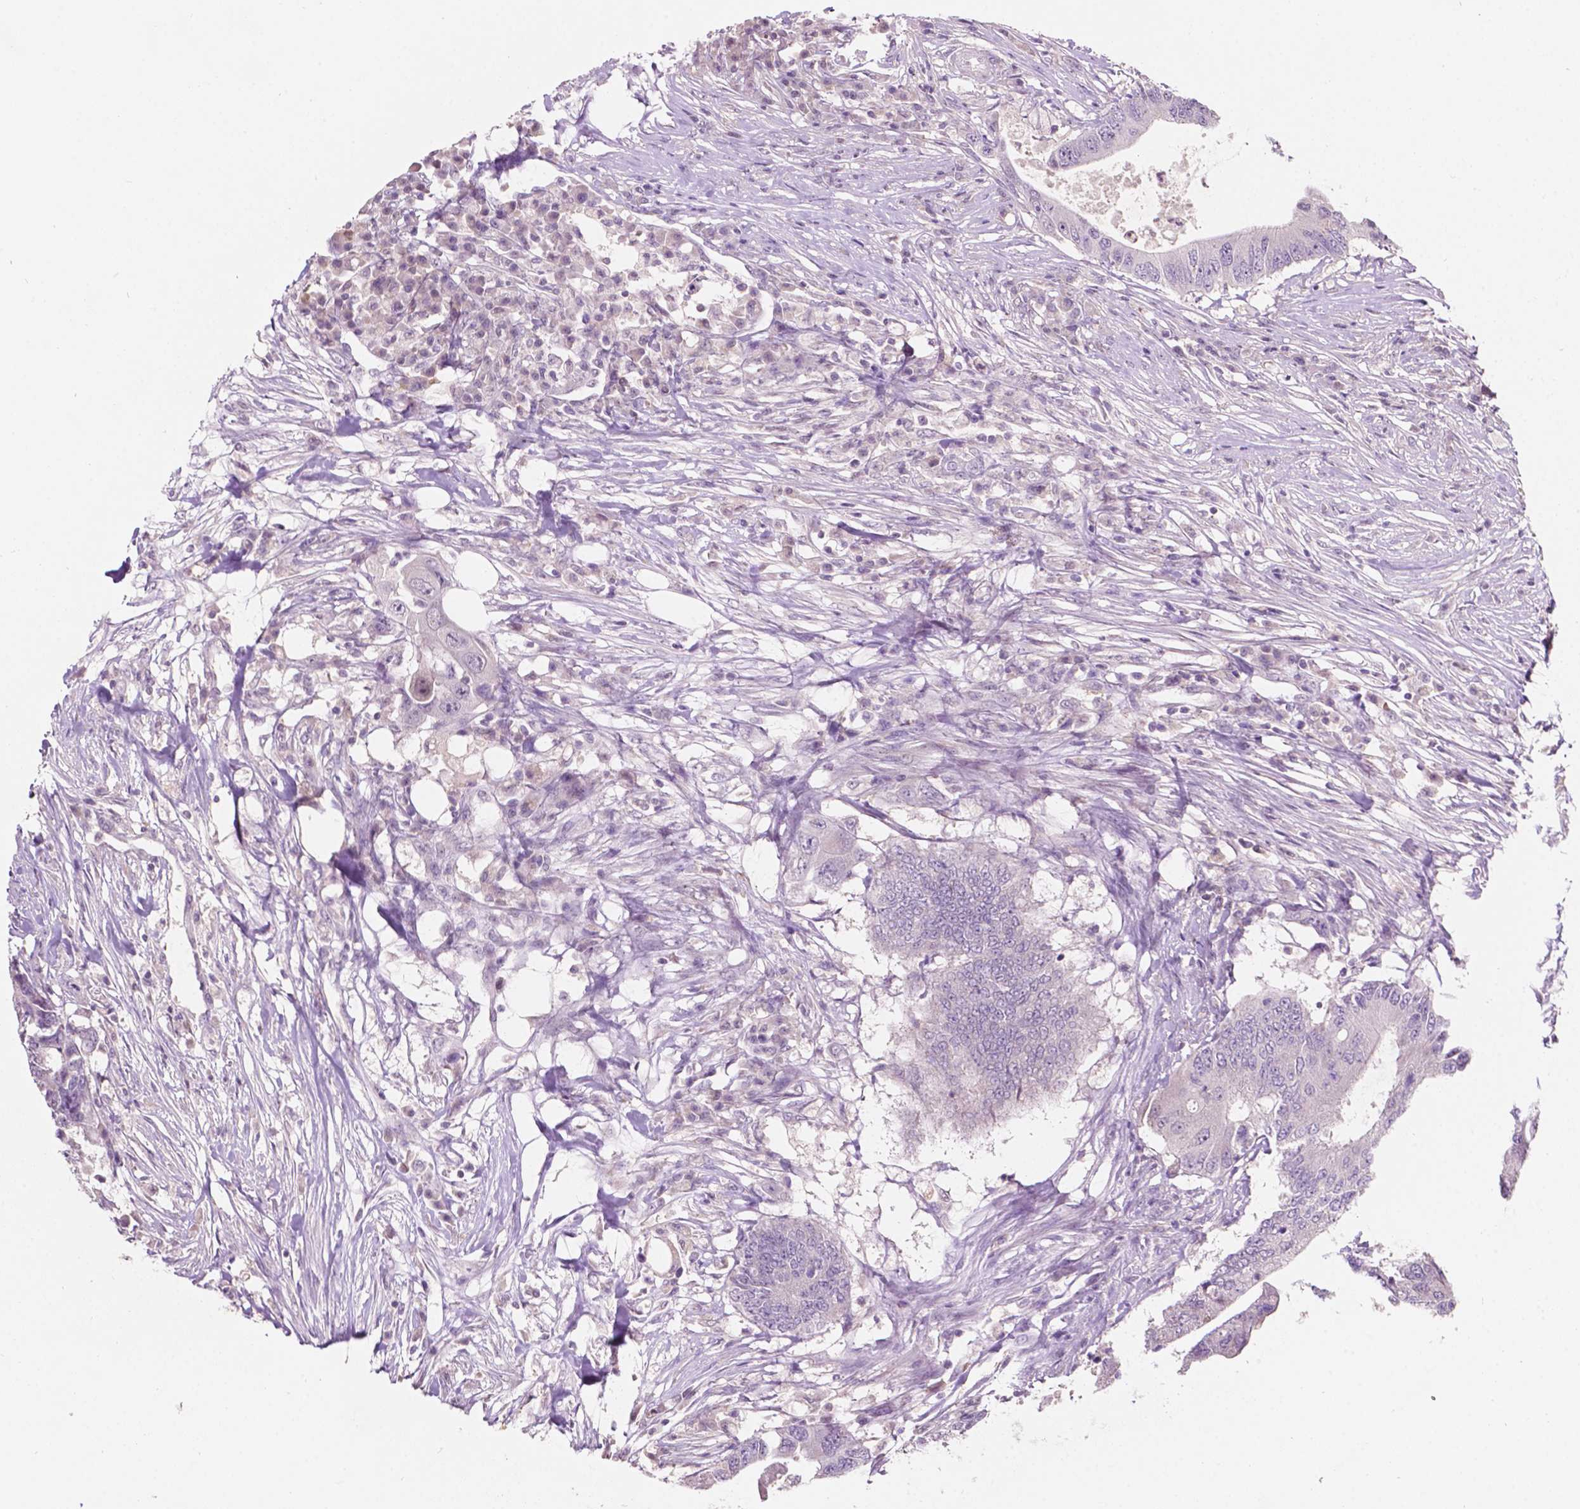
{"staining": {"intensity": "negative", "quantity": "none", "location": "none"}, "tissue": "colorectal cancer", "cell_type": "Tumor cells", "image_type": "cancer", "snomed": [{"axis": "morphology", "description": "Adenocarcinoma, NOS"}, {"axis": "topography", "description": "Colon"}], "caption": "Immunohistochemistry (IHC) of colorectal adenocarcinoma demonstrates no staining in tumor cells. Brightfield microscopy of immunohistochemistry (IHC) stained with DAB (brown) and hematoxylin (blue), captured at high magnification.", "gene": "TM6SF2", "patient": {"sex": "male", "age": 71}}